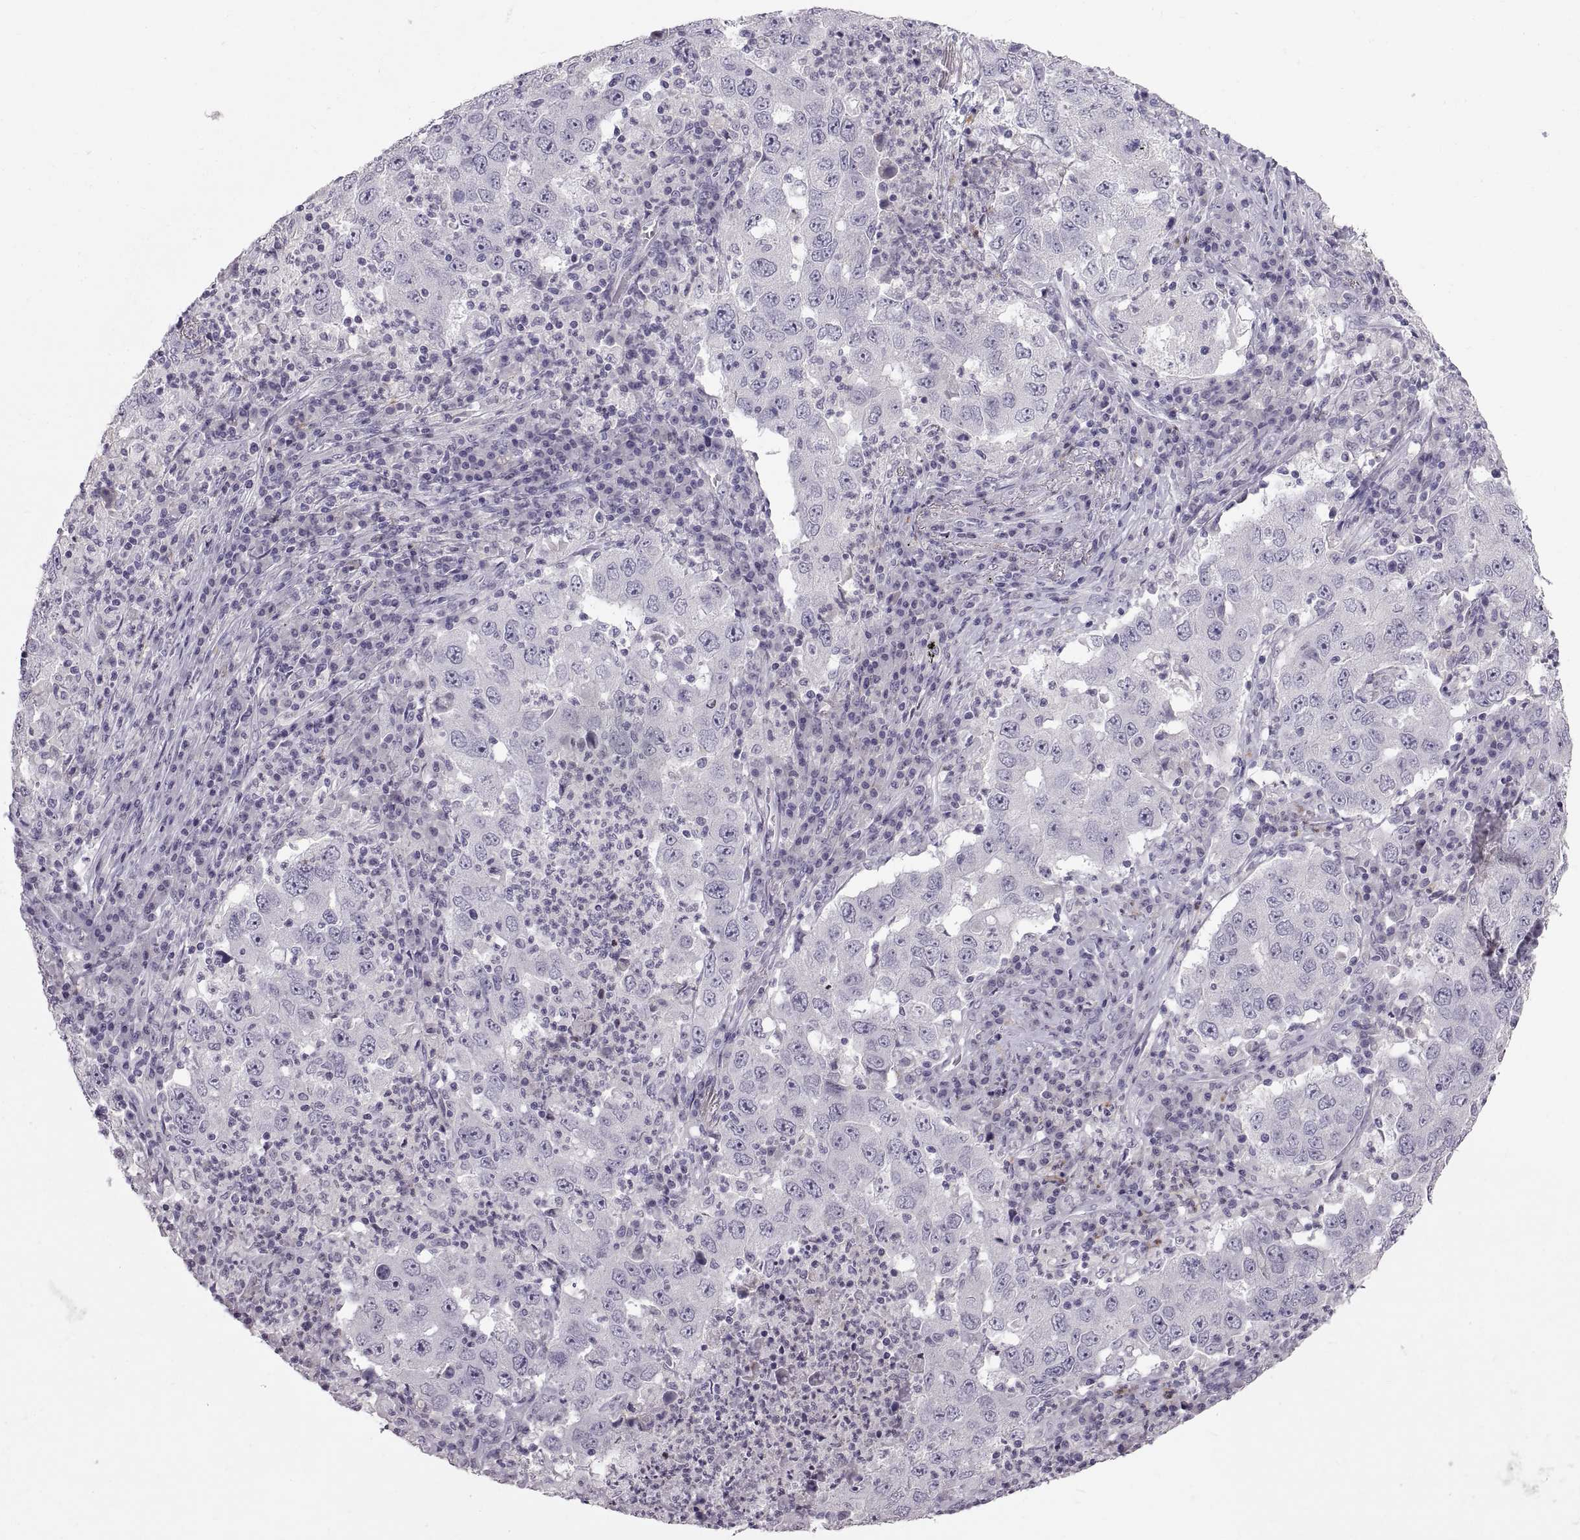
{"staining": {"intensity": "negative", "quantity": "none", "location": "none"}, "tissue": "lung cancer", "cell_type": "Tumor cells", "image_type": "cancer", "snomed": [{"axis": "morphology", "description": "Adenocarcinoma, NOS"}, {"axis": "topography", "description": "Lung"}], "caption": "An immunohistochemistry micrograph of lung cancer is shown. There is no staining in tumor cells of lung cancer.", "gene": "SPACDR", "patient": {"sex": "male", "age": 73}}